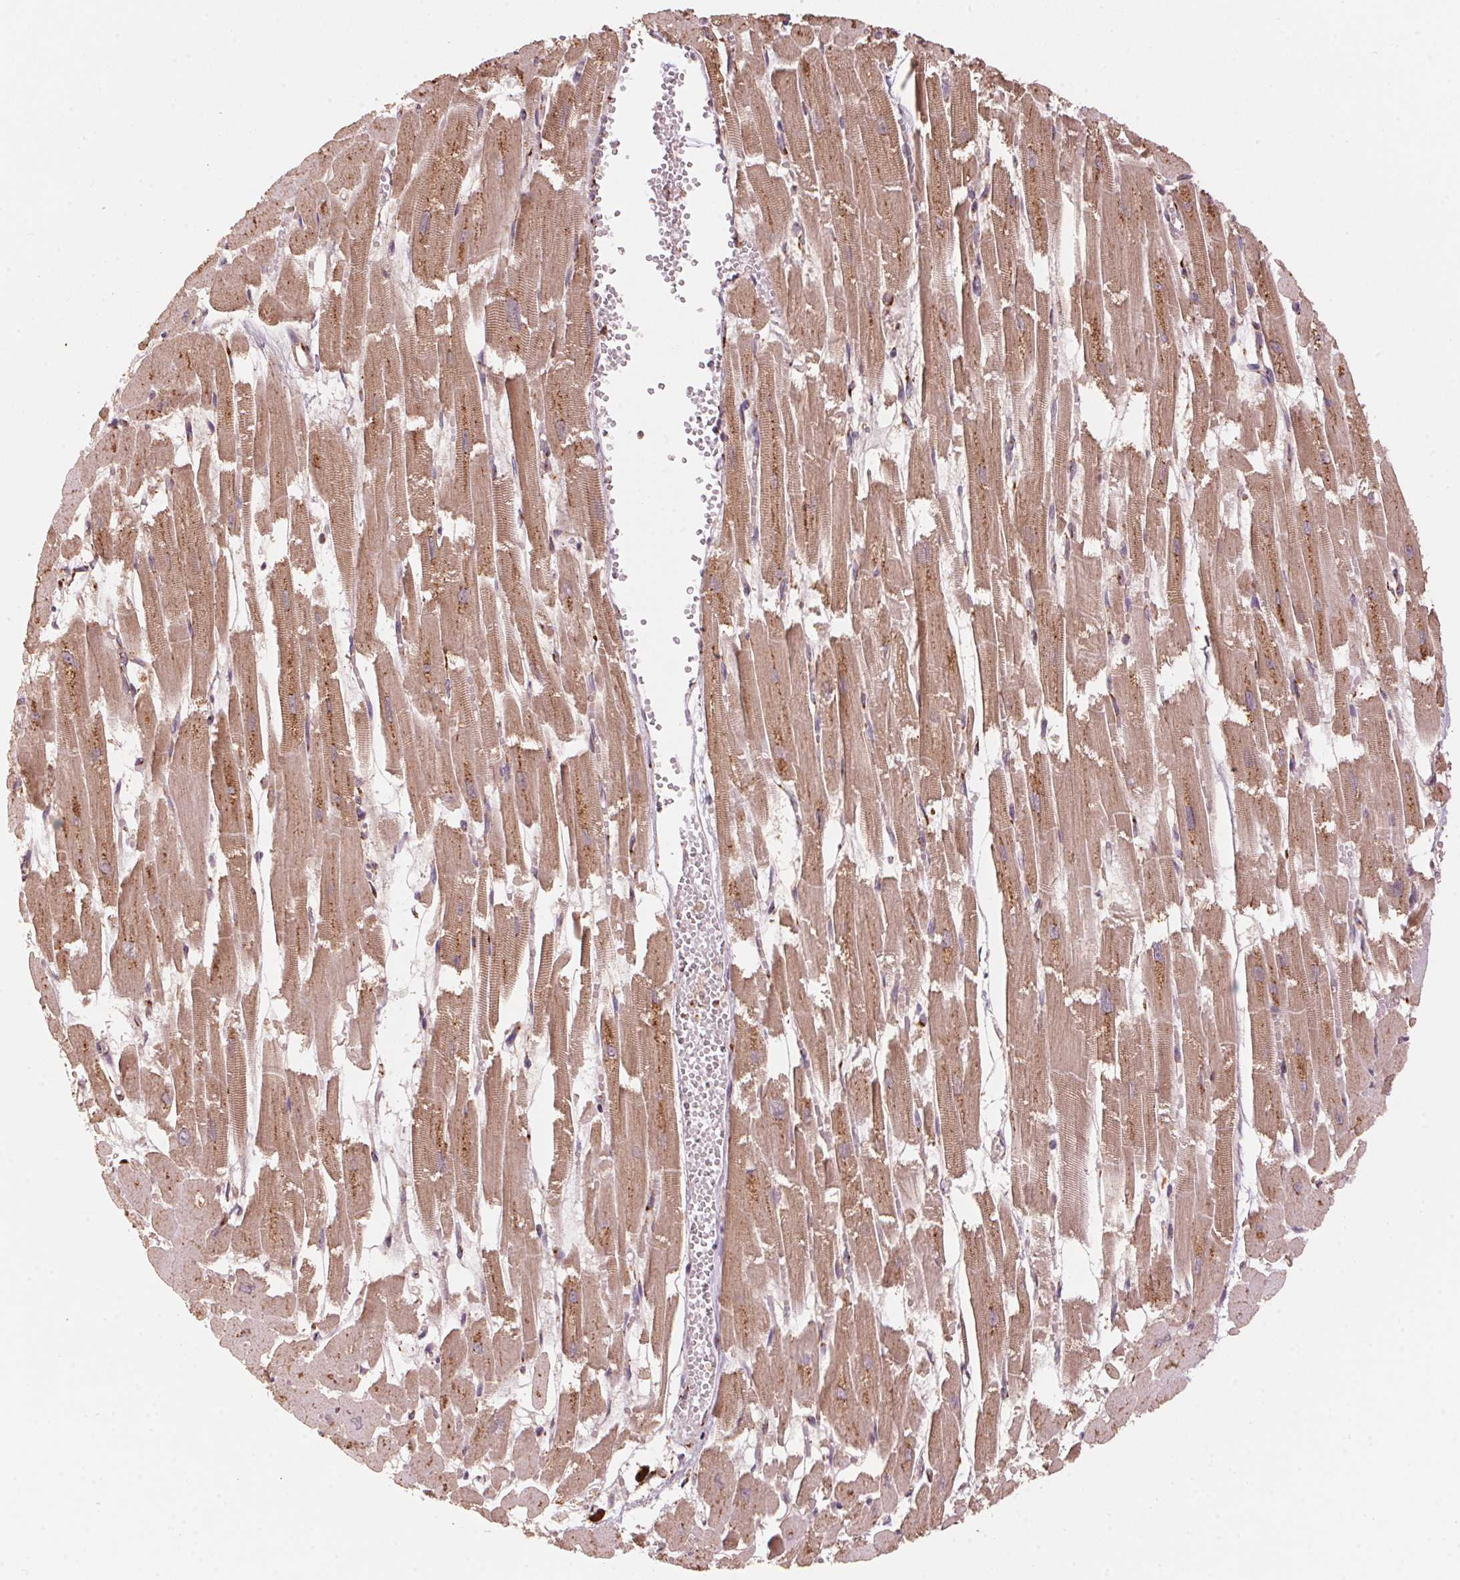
{"staining": {"intensity": "moderate", "quantity": ">75%", "location": "cytoplasmic/membranous"}, "tissue": "heart muscle", "cell_type": "Cardiomyocytes", "image_type": "normal", "snomed": [{"axis": "morphology", "description": "Normal tissue, NOS"}, {"axis": "topography", "description": "Heart"}], "caption": "IHC (DAB (3,3'-diaminobenzidine)) staining of benign heart muscle exhibits moderate cytoplasmic/membranous protein expression in about >75% of cardiomyocytes. (Stains: DAB in brown, nuclei in blue, Microscopy: brightfield microscopy at high magnification).", "gene": "TOMM70", "patient": {"sex": "female", "age": 52}}